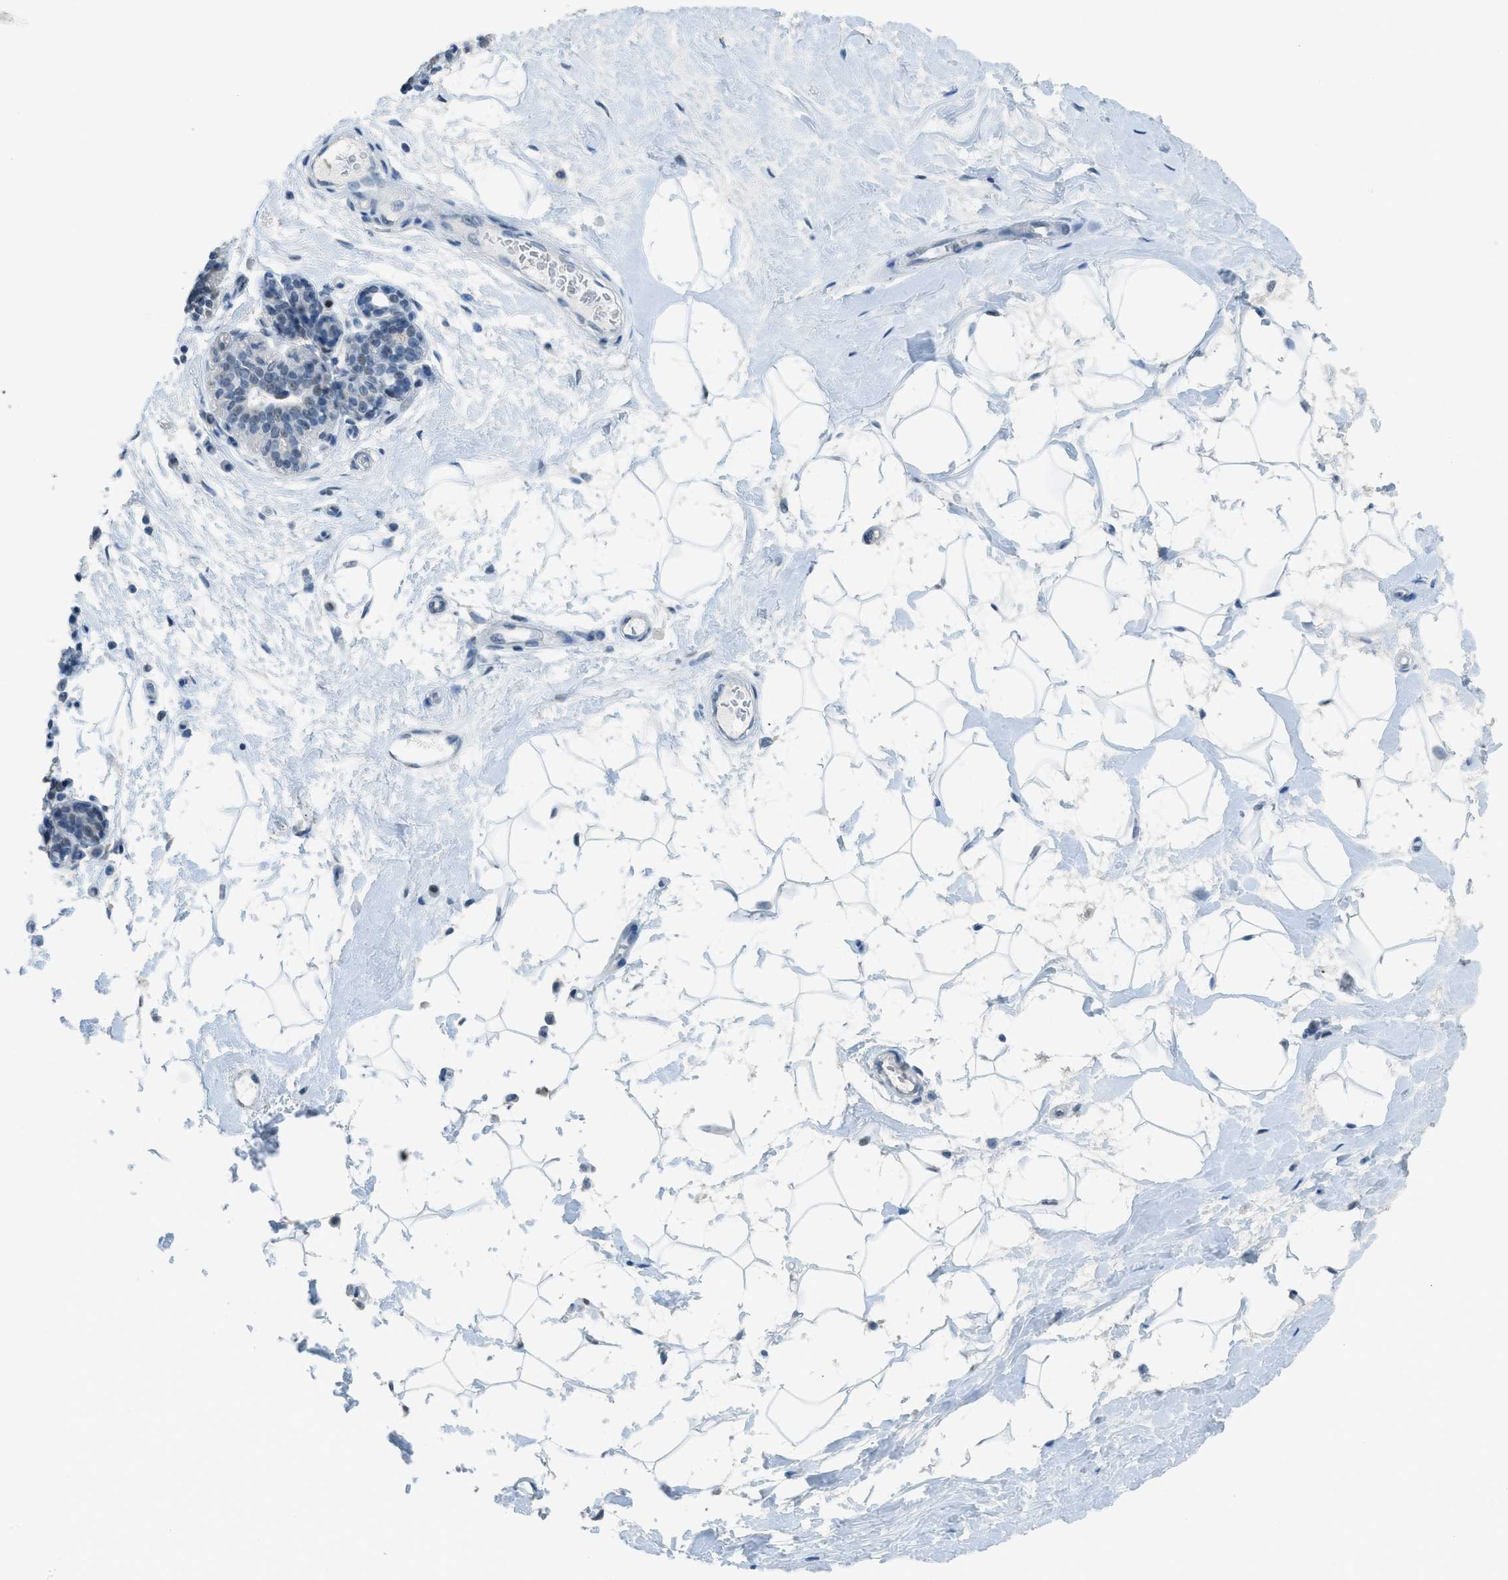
{"staining": {"intensity": "negative", "quantity": "none", "location": "none"}, "tissue": "breast", "cell_type": "Adipocytes", "image_type": "normal", "snomed": [{"axis": "morphology", "description": "Normal tissue, NOS"}, {"axis": "morphology", "description": "Lobular carcinoma"}, {"axis": "topography", "description": "Breast"}], "caption": "Micrograph shows no protein expression in adipocytes of benign breast.", "gene": "TTC13", "patient": {"sex": "female", "age": 59}}